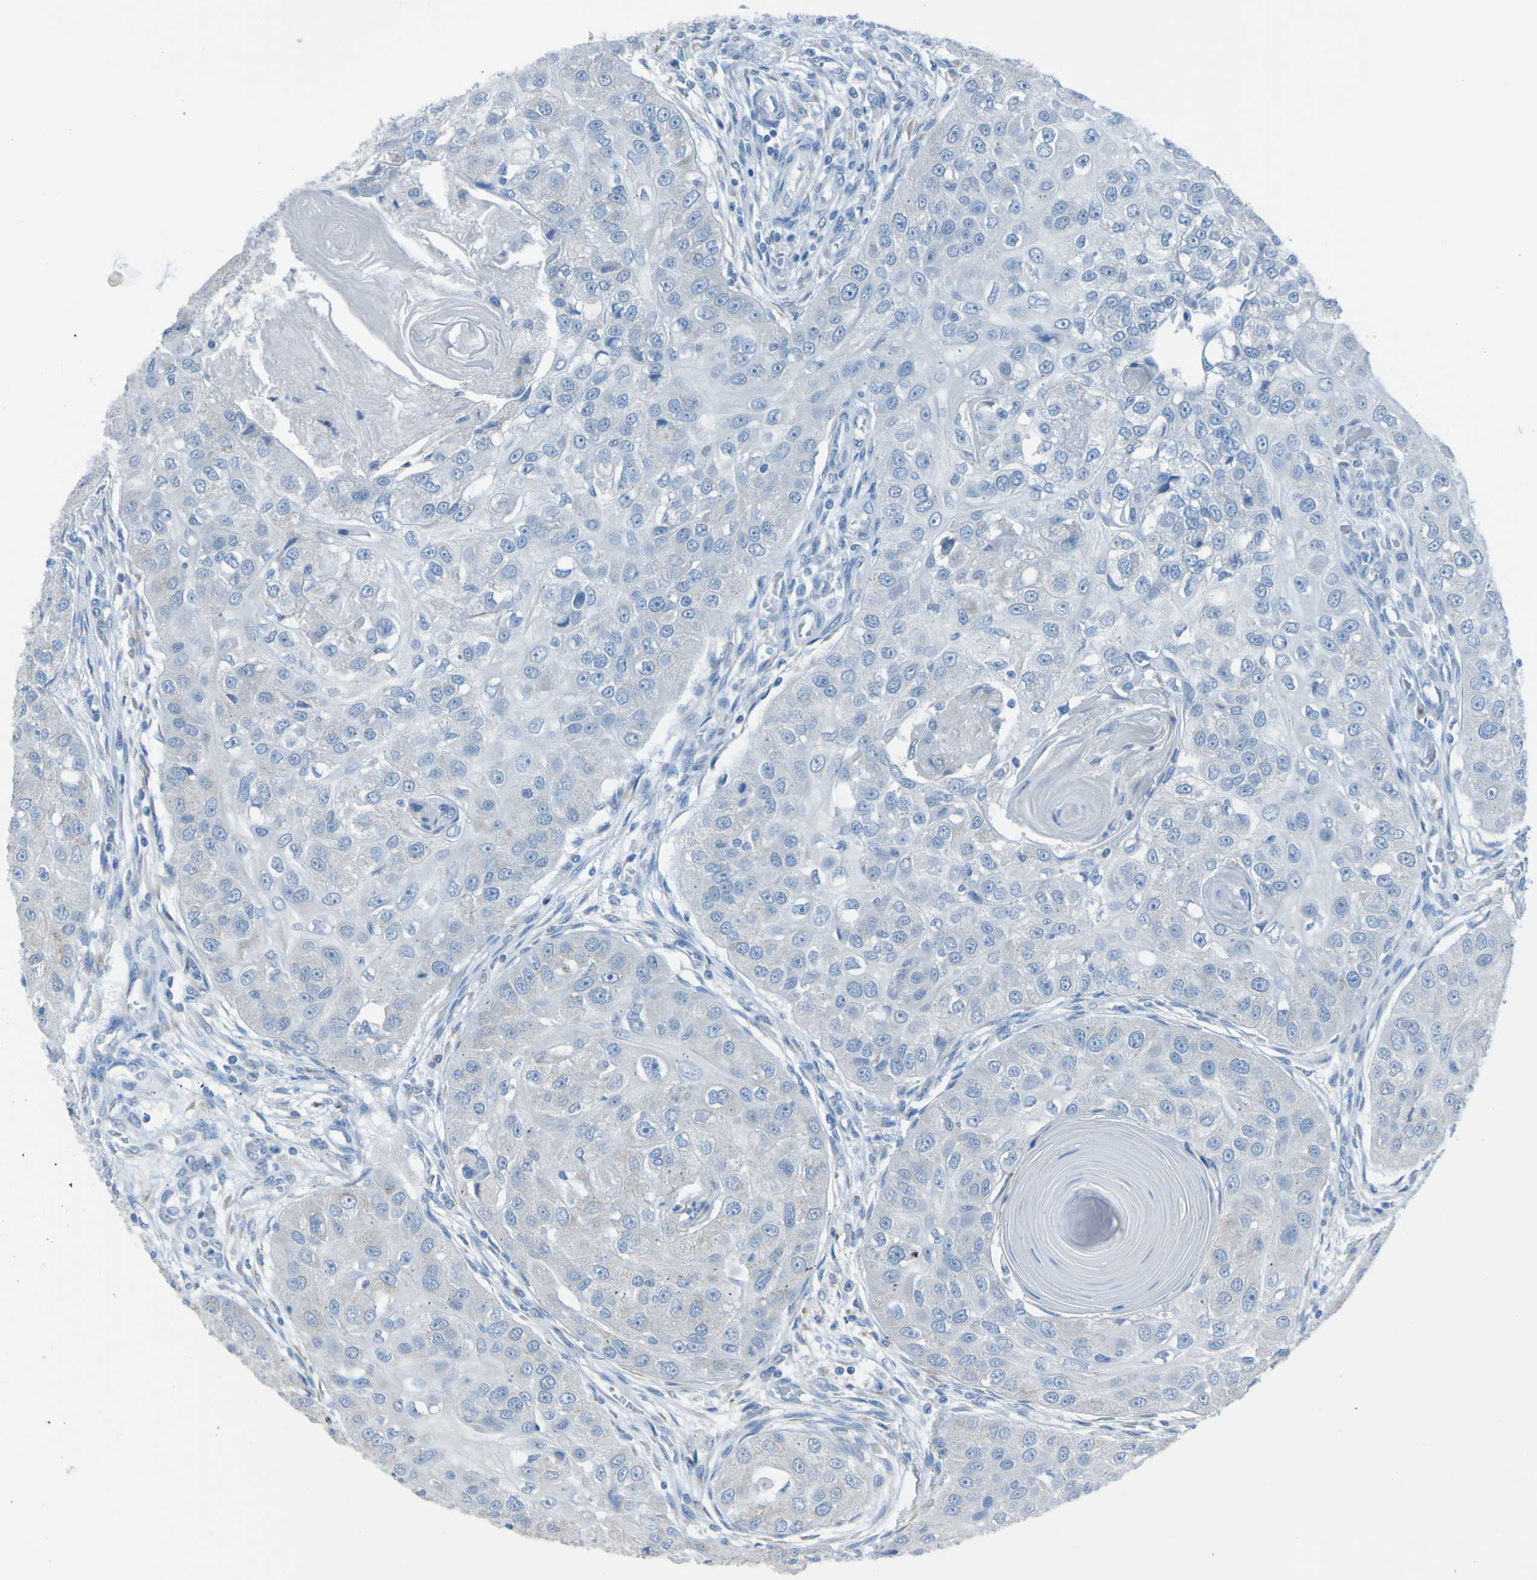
{"staining": {"intensity": "negative", "quantity": "none", "location": "none"}, "tissue": "head and neck cancer", "cell_type": "Tumor cells", "image_type": "cancer", "snomed": [{"axis": "morphology", "description": "Normal tissue, NOS"}, {"axis": "morphology", "description": "Squamous cell carcinoma, NOS"}, {"axis": "topography", "description": "Skeletal muscle"}, {"axis": "topography", "description": "Head-Neck"}], "caption": "High magnification brightfield microscopy of head and neck cancer stained with DAB (brown) and counterstained with hematoxylin (blue): tumor cells show no significant staining.", "gene": "ACMSD", "patient": {"sex": "male", "age": 51}}